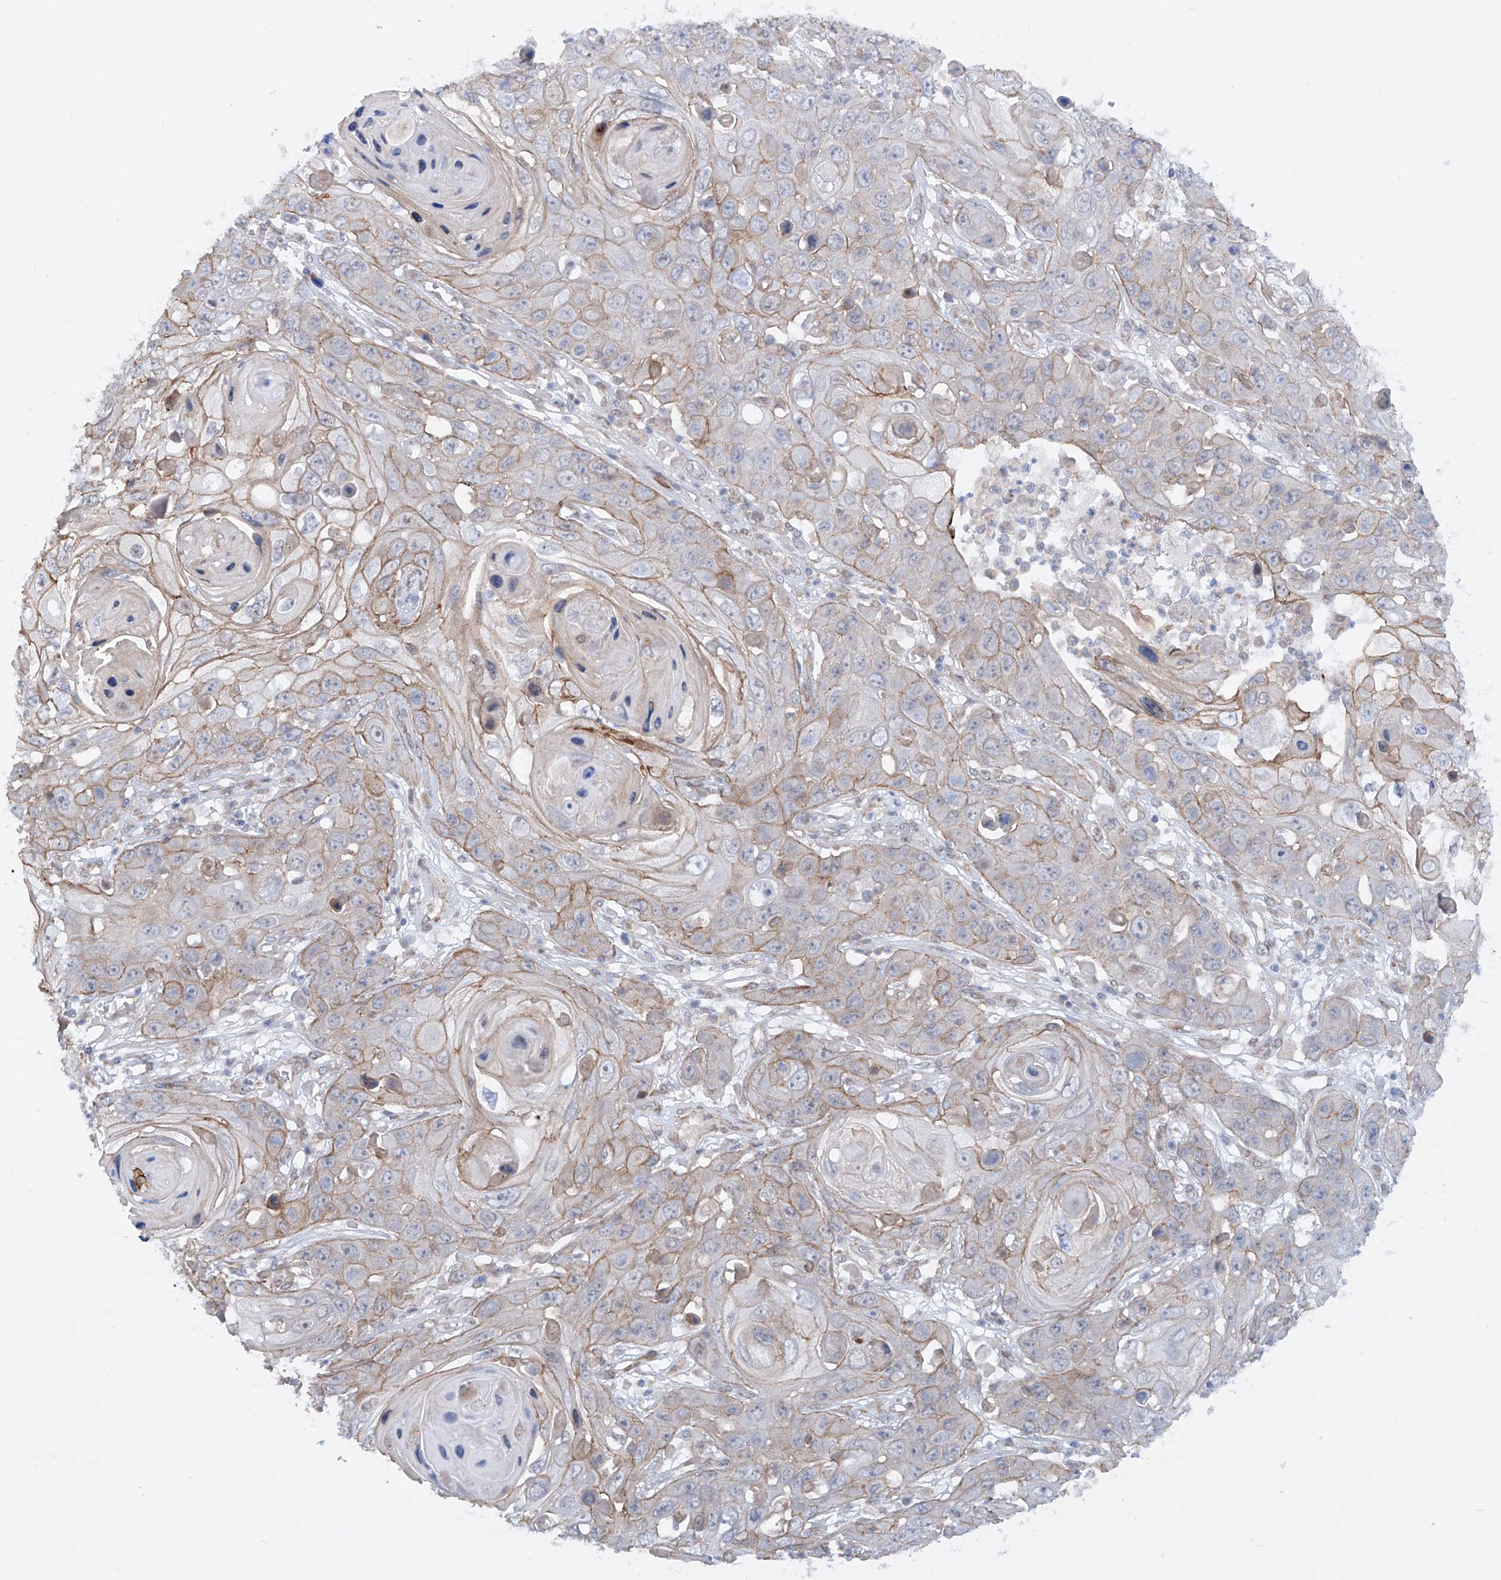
{"staining": {"intensity": "weak", "quantity": "25%-75%", "location": "cytoplasmic/membranous"}, "tissue": "skin cancer", "cell_type": "Tumor cells", "image_type": "cancer", "snomed": [{"axis": "morphology", "description": "Squamous cell carcinoma, NOS"}, {"axis": "topography", "description": "Skin"}], "caption": "IHC of human squamous cell carcinoma (skin) displays low levels of weak cytoplasmic/membranous positivity in approximately 25%-75% of tumor cells.", "gene": "ZNF490", "patient": {"sex": "male", "age": 55}}